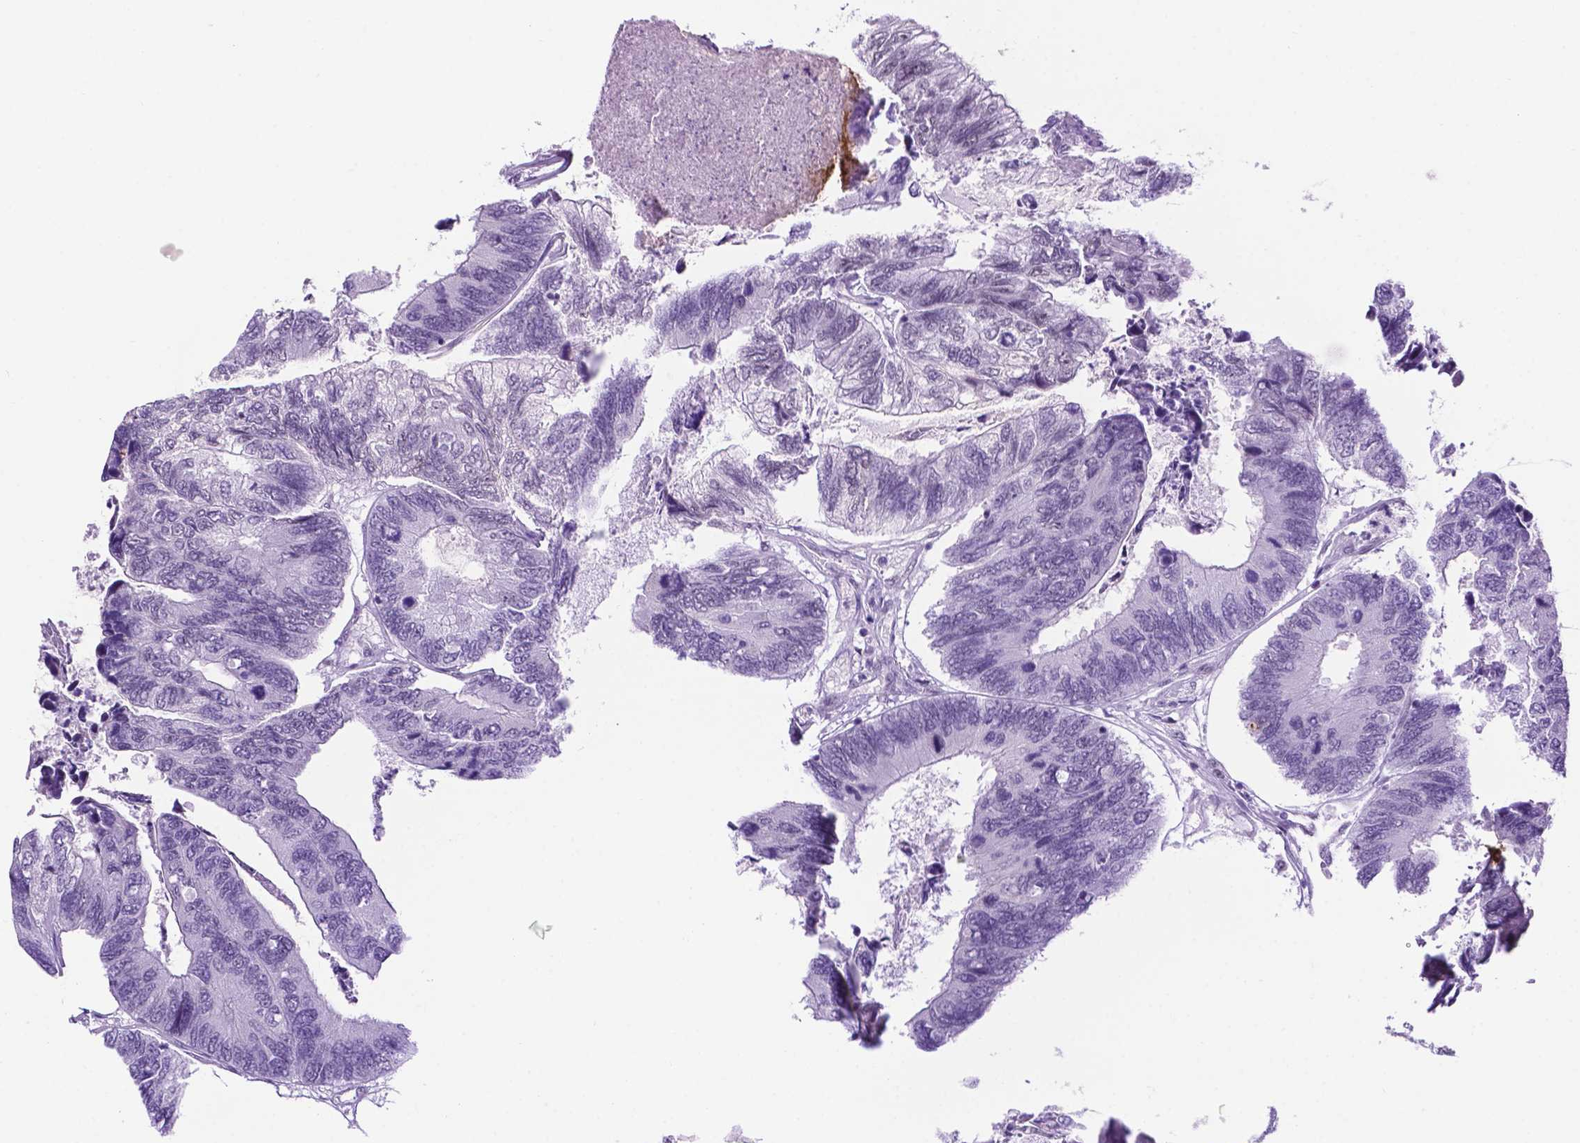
{"staining": {"intensity": "negative", "quantity": "none", "location": "none"}, "tissue": "colorectal cancer", "cell_type": "Tumor cells", "image_type": "cancer", "snomed": [{"axis": "morphology", "description": "Adenocarcinoma, NOS"}, {"axis": "topography", "description": "Colon"}], "caption": "Adenocarcinoma (colorectal) stained for a protein using IHC displays no staining tumor cells.", "gene": "TACSTD2", "patient": {"sex": "female", "age": 67}}